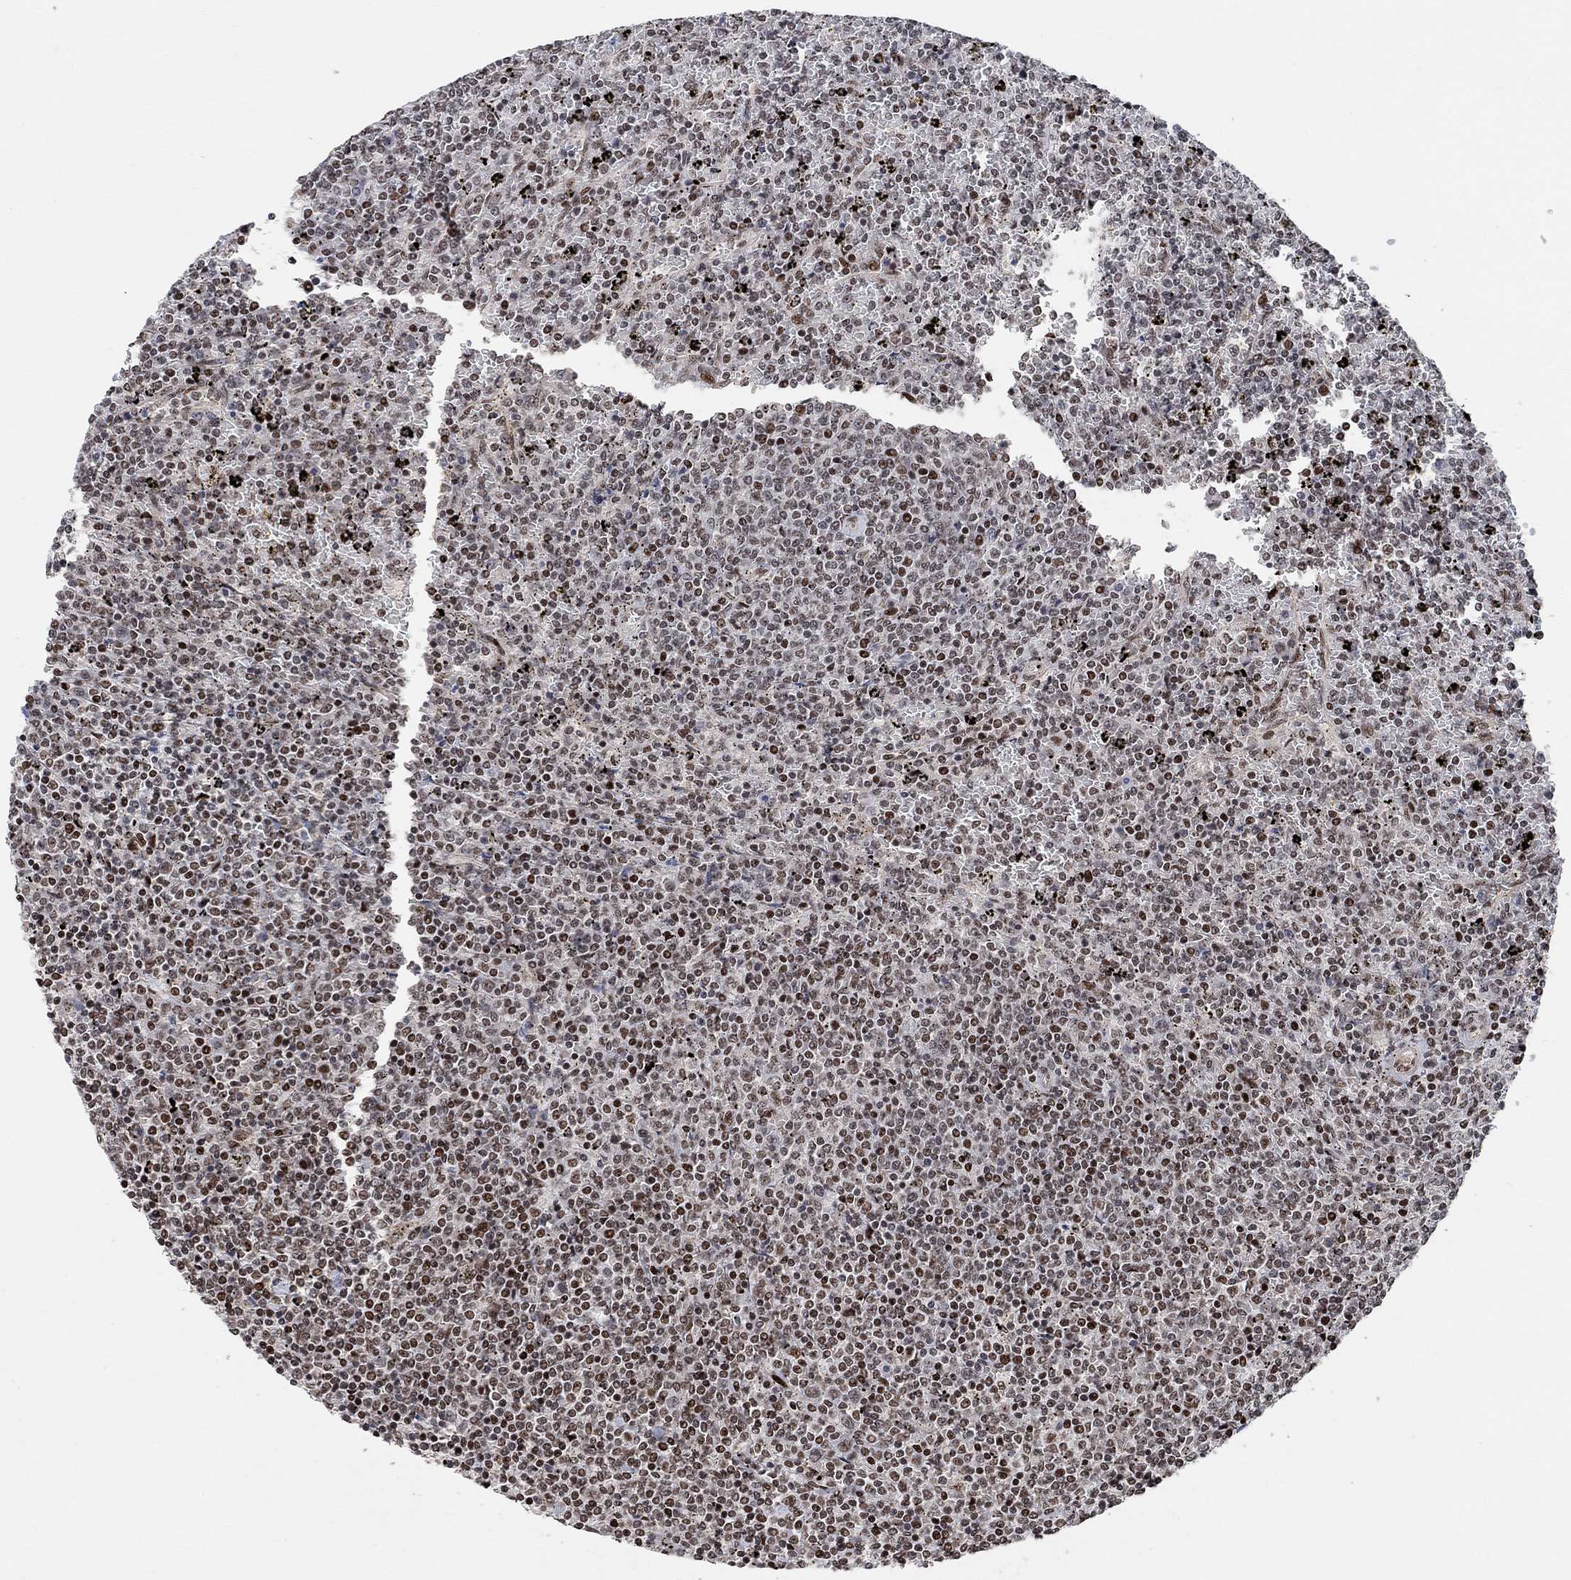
{"staining": {"intensity": "moderate", "quantity": "<25%", "location": "nuclear"}, "tissue": "lymphoma", "cell_type": "Tumor cells", "image_type": "cancer", "snomed": [{"axis": "morphology", "description": "Malignant lymphoma, non-Hodgkin's type, Low grade"}, {"axis": "topography", "description": "Spleen"}], "caption": "IHC histopathology image of neoplastic tissue: lymphoma stained using IHC reveals low levels of moderate protein expression localized specifically in the nuclear of tumor cells, appearing as a nuclear brown color.", "gene": "E4F1", "patient": {"sex": "female", "age": 77}}